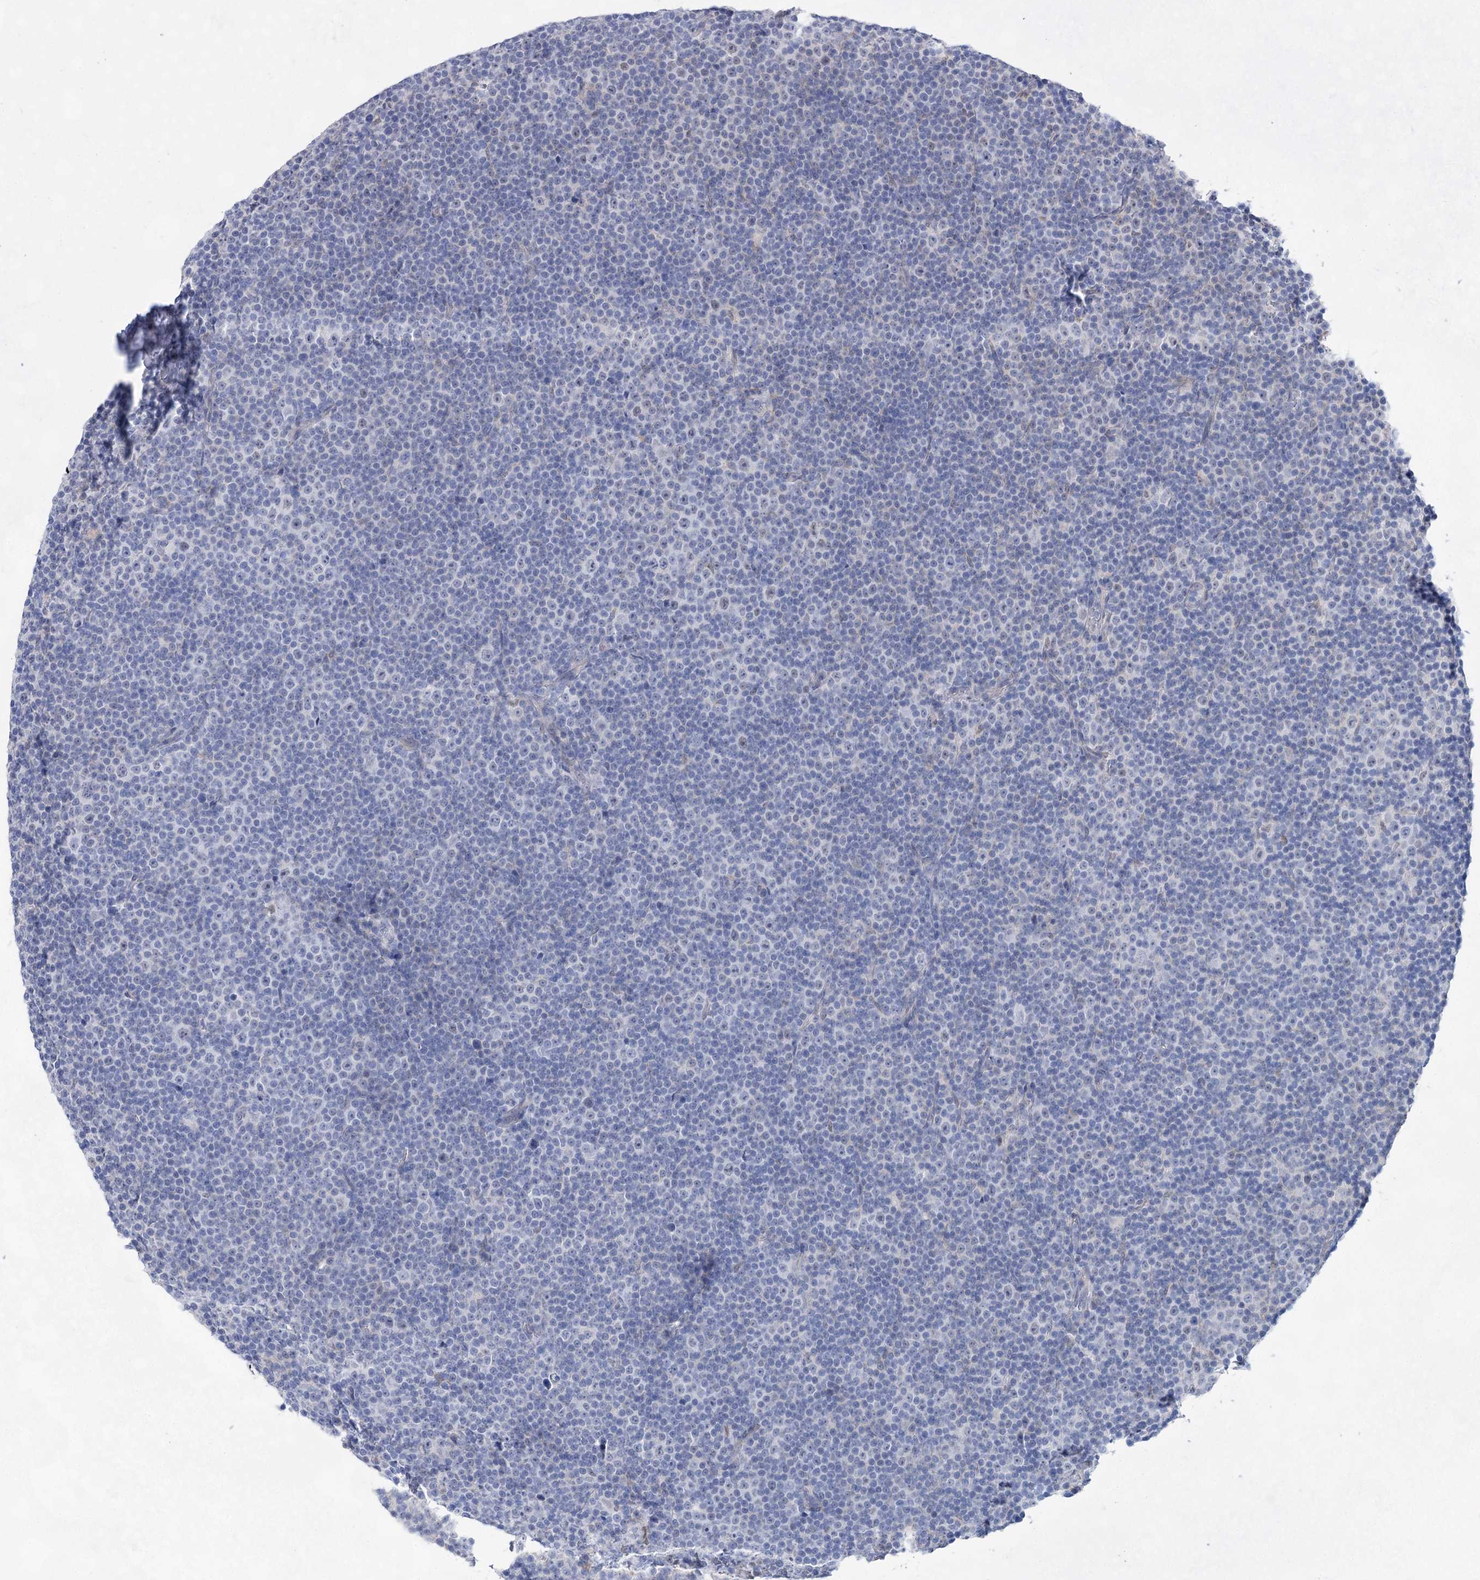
{"staining": {"intensity": "negative", "quantity": "none", "location": "none"}, "tissue": "lymphoma", "cell_type": "Tumor cells", "image_type": "cancer", "snomed": [{"axis": "morphology", "description": "Malignant lymphoma, non-Hodgkin's type, Low grade"}, {"axis": "topography", "description": "Lymph node"}], "caption": "Image shows no protein positivity in tumor cells of lymphoma tissue.", "gene": "UGDH", "patient": {"sex": "female", "age": 67}}